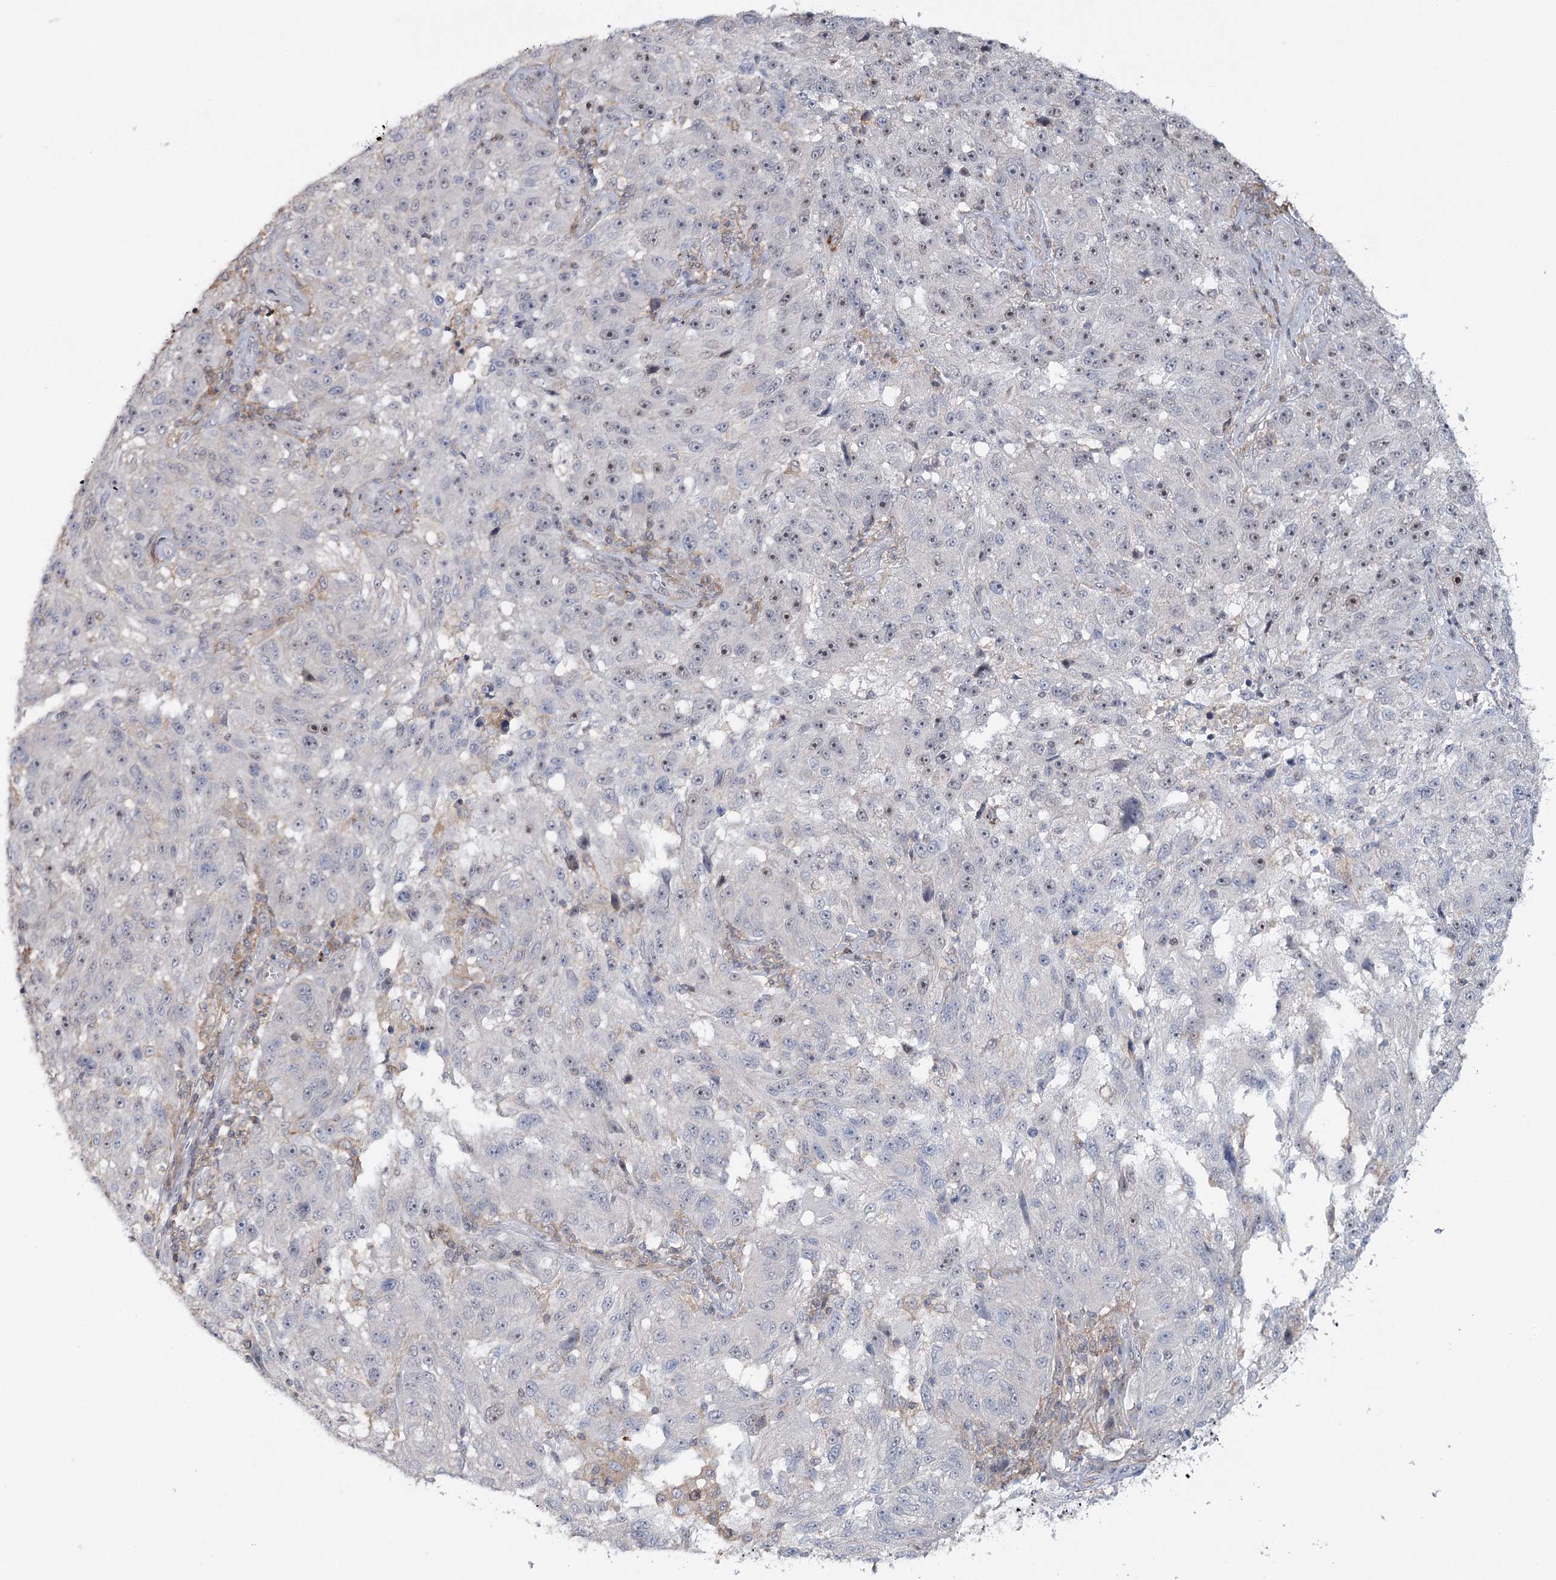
{"staining": {"intensity": "weak", "quantity": "<25%", "location": "nuclear"}, "tissue": "melanoma", "cell_type": "Tumor cells", "image_type": "cancer", "snomed": [{"axis": "morphology", "description": "Malignant melanoma, NOS"}, {"axis": "topography", "description": "Skin"}], "caption": "An image of human malignant melanoma is negative for staining in tumor cells.", "gene": "ZC3H8", "patient": {"sex": "male", "age": 53}}